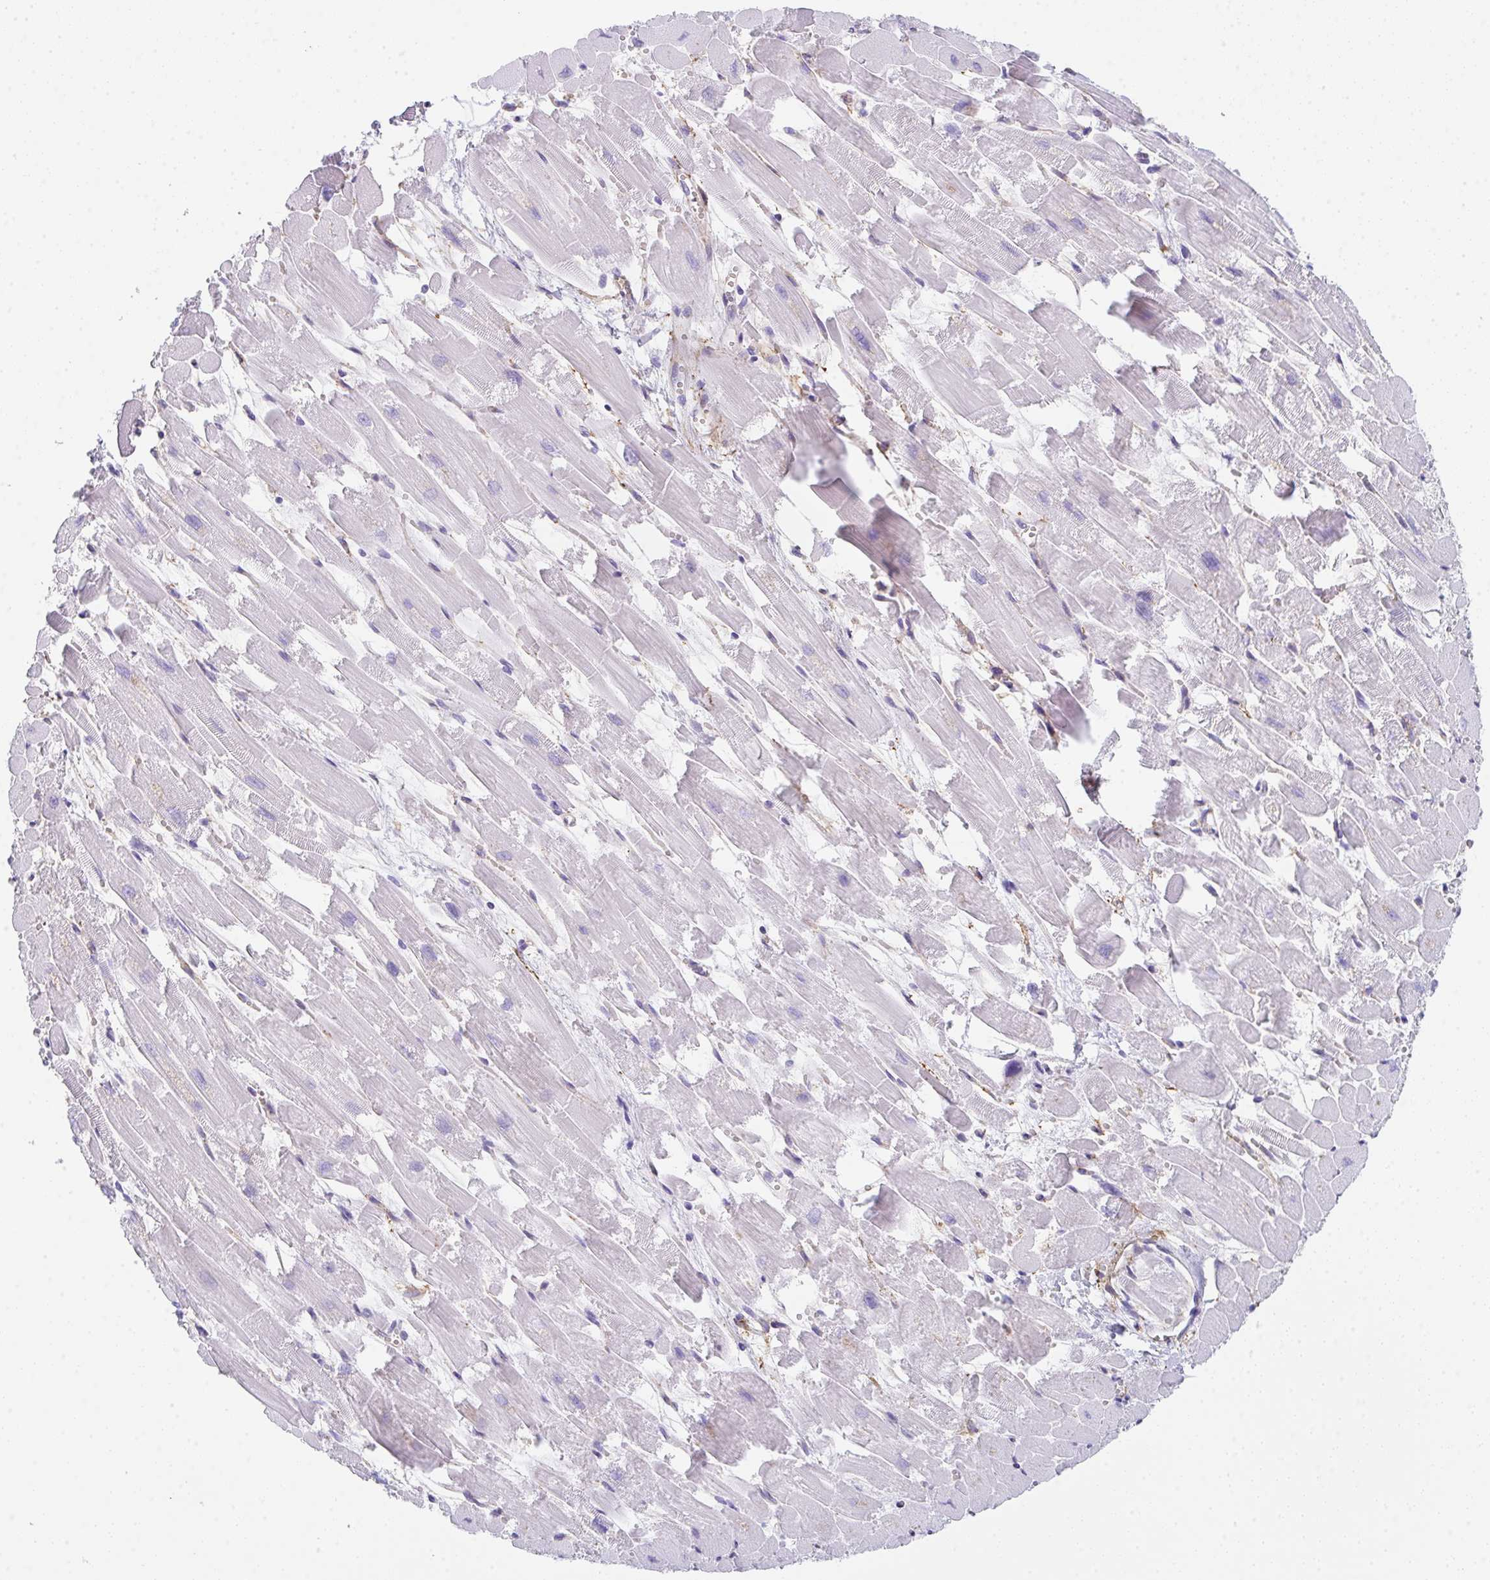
{"staining": {"intensity": "negative", "quantity": "none", "location": "none"}, "tissue": "heart muscle", "cell_type": "Cardiomyocytes", "image_type": "normal", "snomed": [{"axis": "morphology", "description": "Normal tissue, NOS"}, {"axis": "topography", "description": "Heart"}], "caption": "DAB immunohistochemical staining of normal human heart muscle displays no significant expression in cardiomyocytes. (Brightfield microscopy of DAB immunohistochemistry at high magnification).", "gene": "DBN1", "patient": {"sex": "female", "age": 52}}